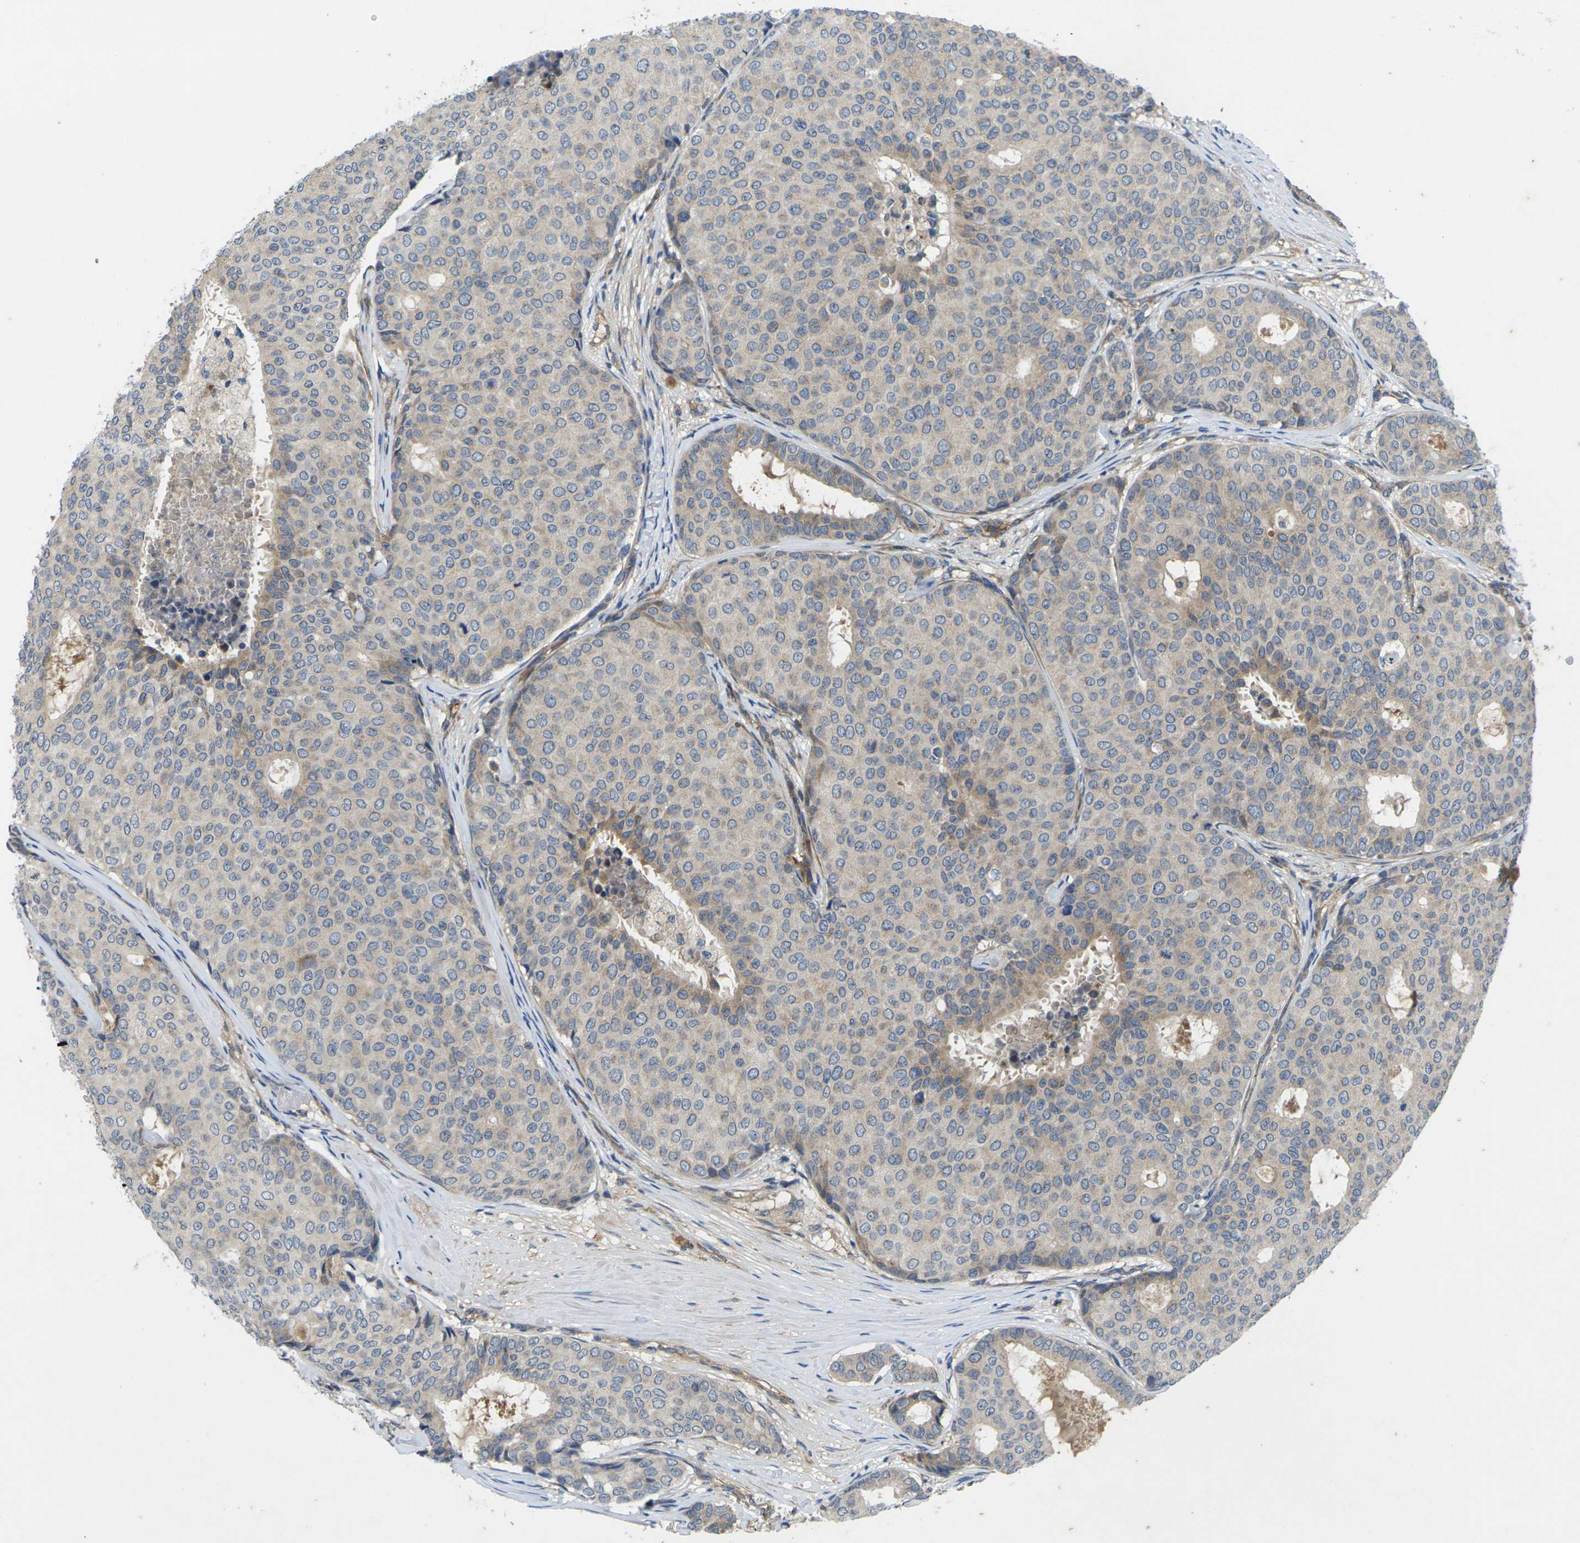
{"staining": {"intensity": "weak", "quantity": "<25%", "location": "cytoplasmic/membranous"}, "tissue": "breast cancer", "cell_type": "Tumor cells", "image_type": "cancer", "snomed": [{"axis": "morphology", "description": "Duct carcinoma"}, {"axis": "topography", "description": "Breast"}], "caption": "The histopathology image exhibits no significant expression in tumor cells of breast invasive ductal carcinoma. (Stains: DAB (3,3'-diaminobenzidine) immunohistochemistry (IHC) with hematoxylin counter stain, Microscopy: brightfield microscopy at high magnification).", "gene": "KIF1B", "patient": {"sex": "female", "age": 75}}